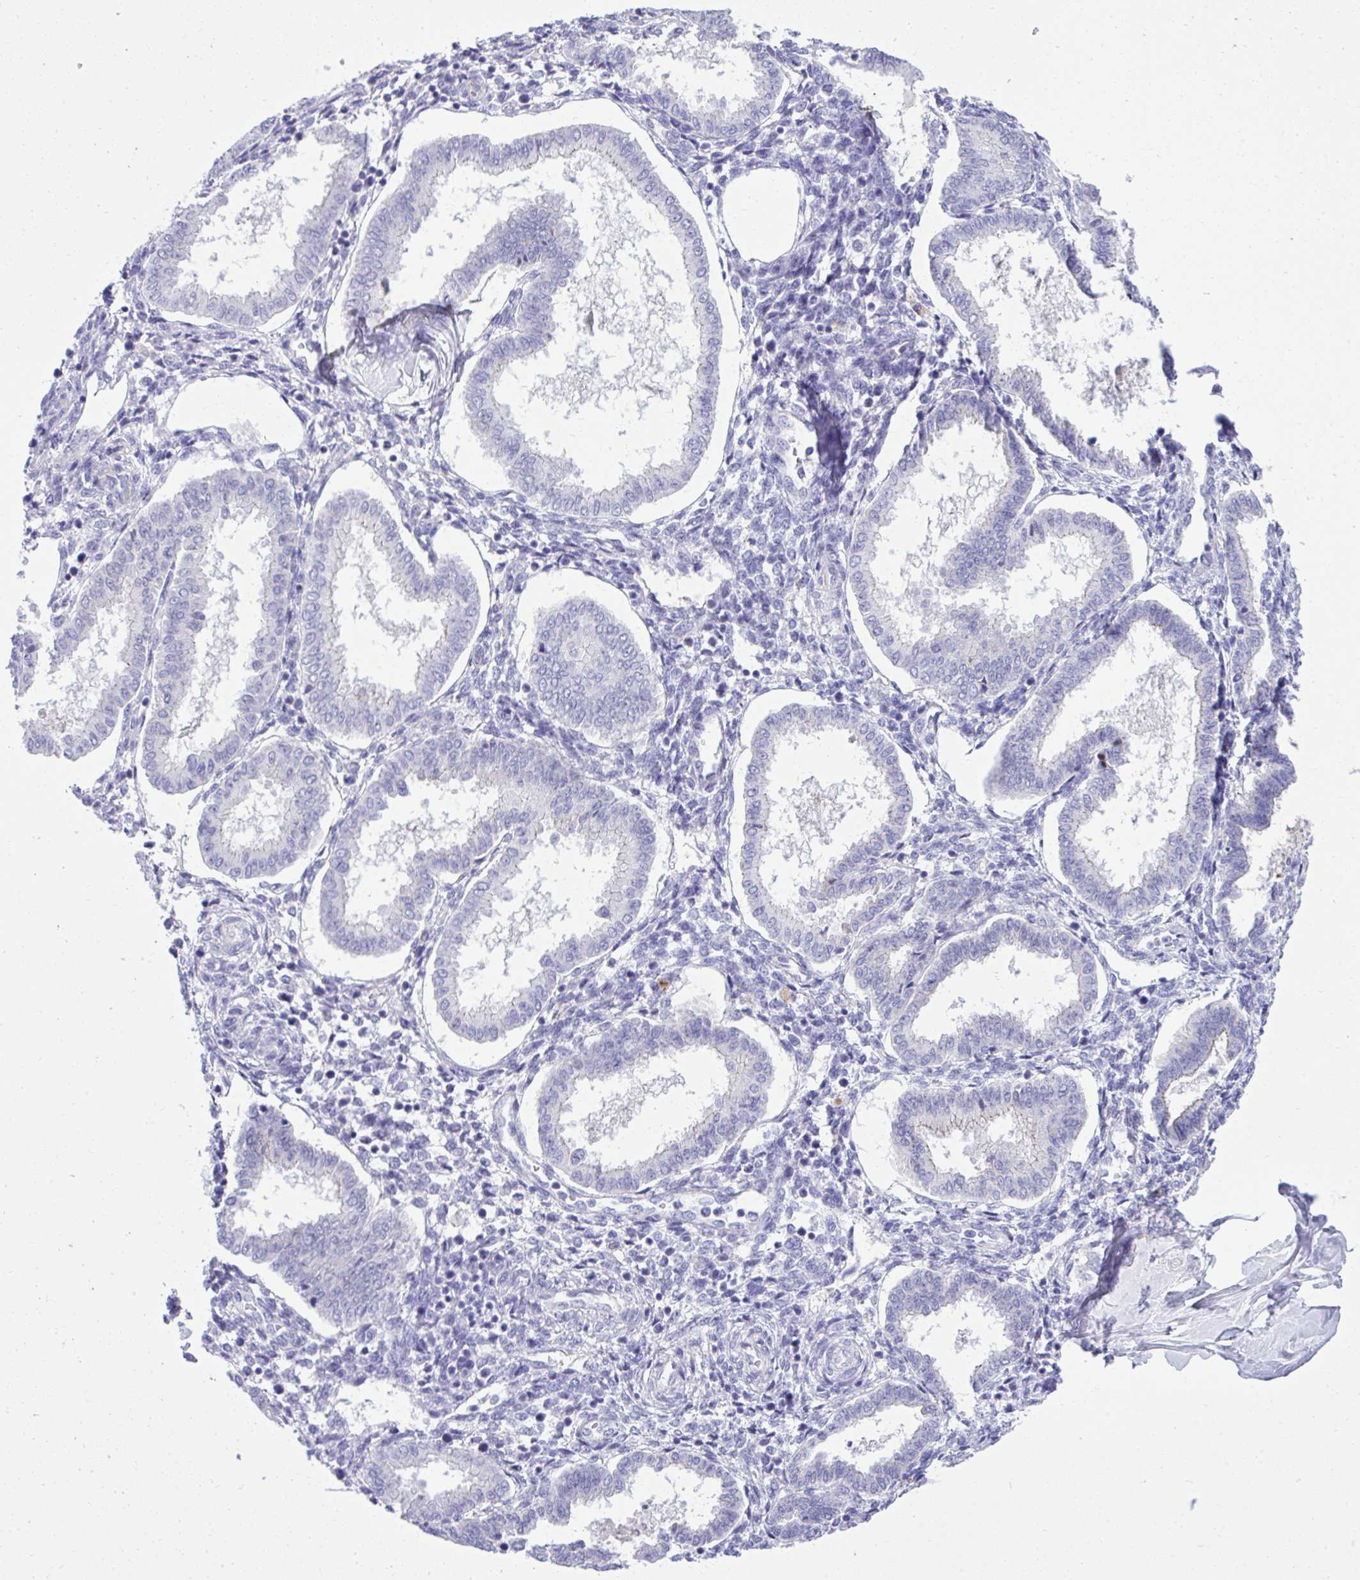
{"staining": {"intensity": "negative", "quantity": "none", "location": "none"}, "tissue": "endometrium", "cell_type": "Cells in endometrial stroma", "image_type": "normal", "snomed": [{"axis": "morphology", "description": "Normal tissue, NOS"}, {"axis": "topography", "description": "Endometrium"}], "caption": "Cells in endometrial stroma show no significant protein positivity in unremarkable endometrium. (DAB immunohistochemistry (IHC), high magnification).", "gene": "ST6GALNAC3", "patient": {"sex": "female", "age": 24}}